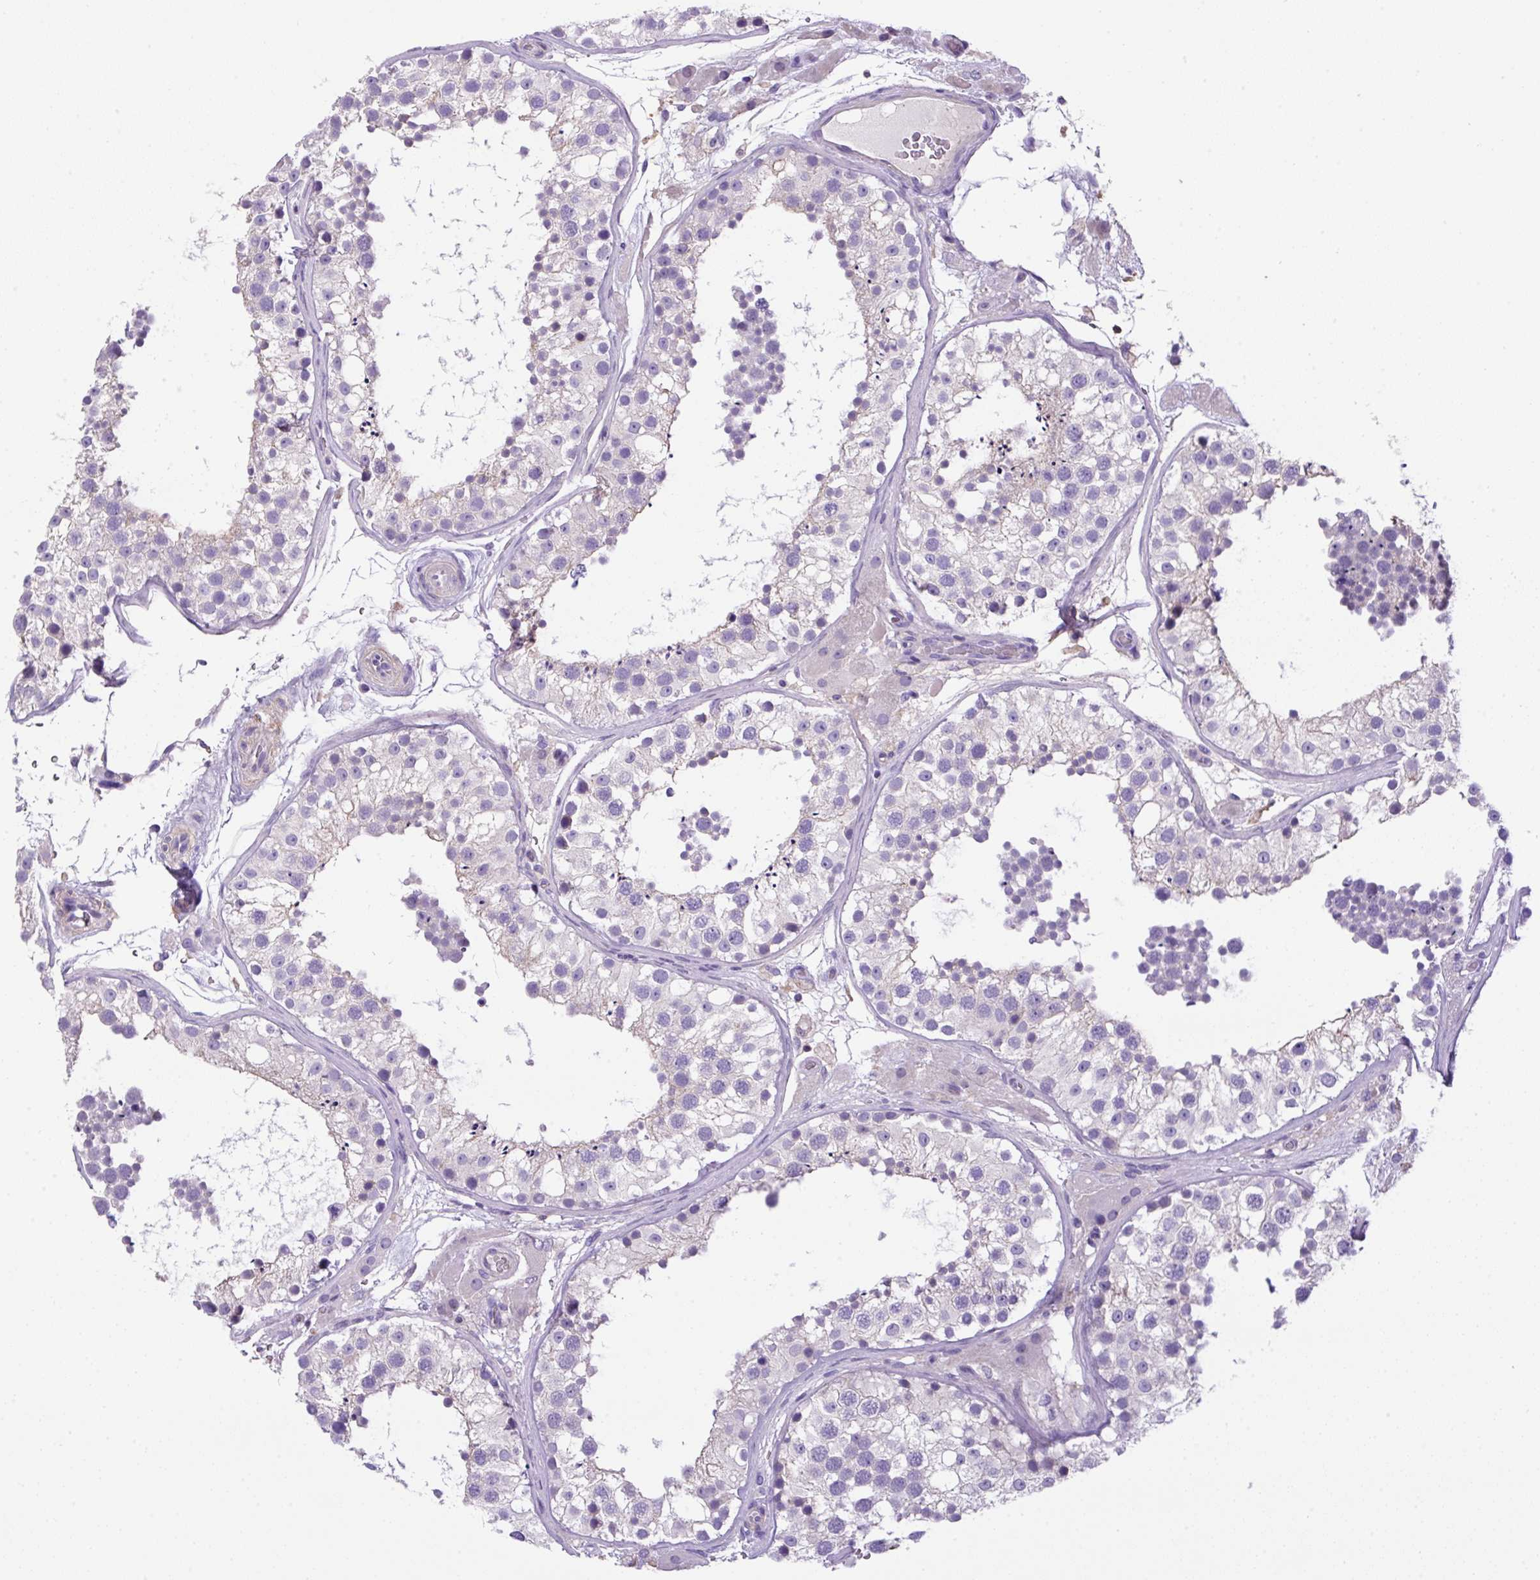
{"staining": {"intensity": "negative", "quantity": "none", "location": "none"}, "tissue": "testis", "cell_type": "Cells in seminiferous ducts", "image_type": "normal", "snomed": [{"axis": "morphology", "description": "Normal tissue, NOS"}, {"axis": "topography", "description": "Testis"}], "caption": "Testis was stained to show a protein in brown. There is no significant positivity in cells in seminiferous ducts. (Brightfield microscopy of DAB (3,3'-diaminobenzidine) immunohistochemistry at high magnification).", "gene": "NPTN", "patient": {"sex": "male", "age": 26}}